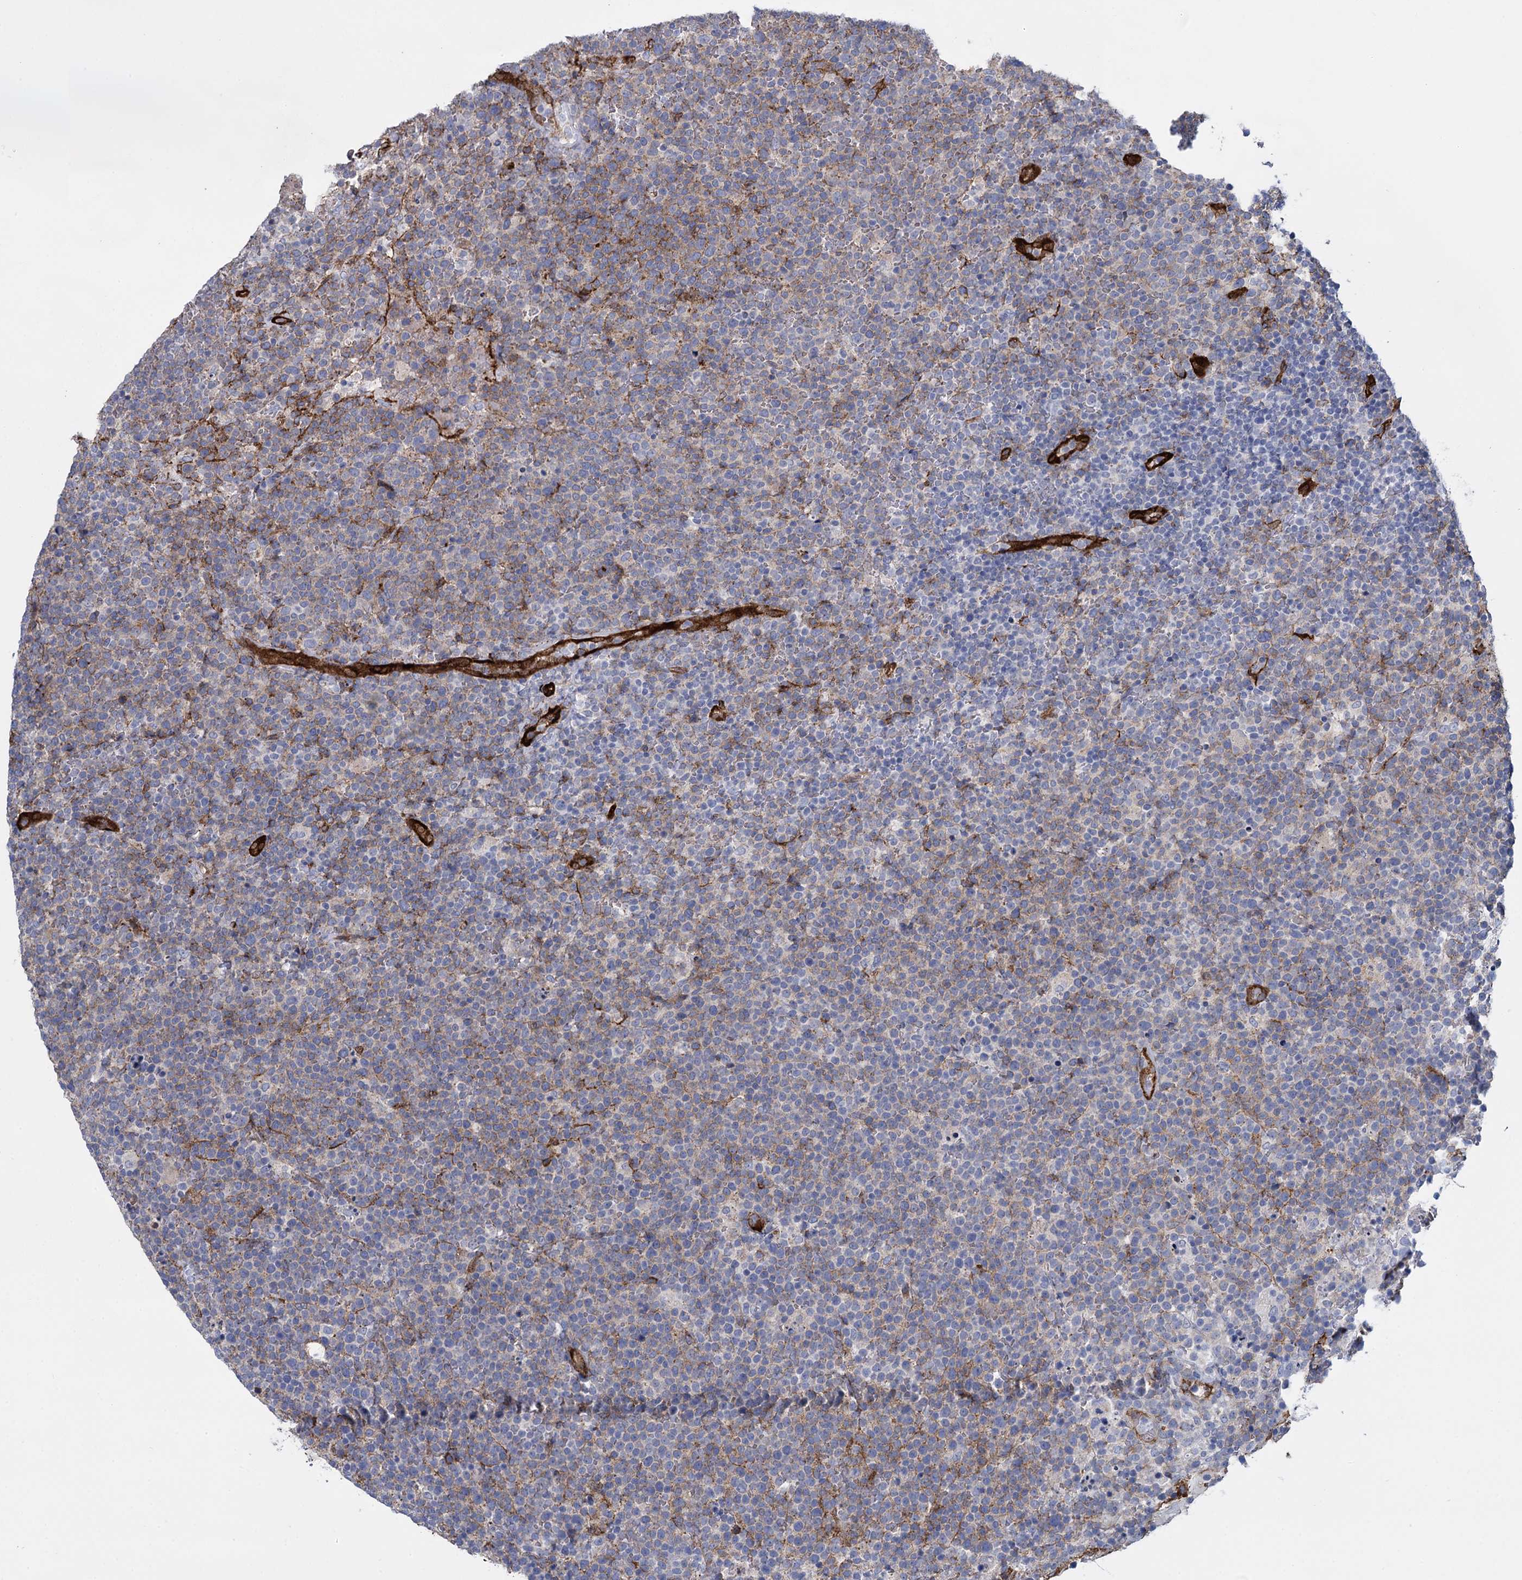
{"staining": {"intensity": "moderate", "quantity": "25%-75%", "location": "cytoplasmic/membranous"}, "tissue": "lymphoma", "cell_type": "Tumor cells", "image_type": "cancer", "snomed": [{"axis": "morphology", "description": "Malignant lymphoma, non-Hodgkin's type, High grade"}, {"axis": "topography", "description": "Lymph node"}], "caption": "High-power microscopy captured an immunohistochemistry (IHC) histopathology image of malignant lymphoma, non-Hodgkin's type (high-grade), revealing moderate cytoplasmic/membranous expression in about 25%-75% of tumor cells. (DAB = brown stain, brightfield microscopy at high magnification).", "gene": "SNCG", "patient": {"sex": "male", "age": 61}}